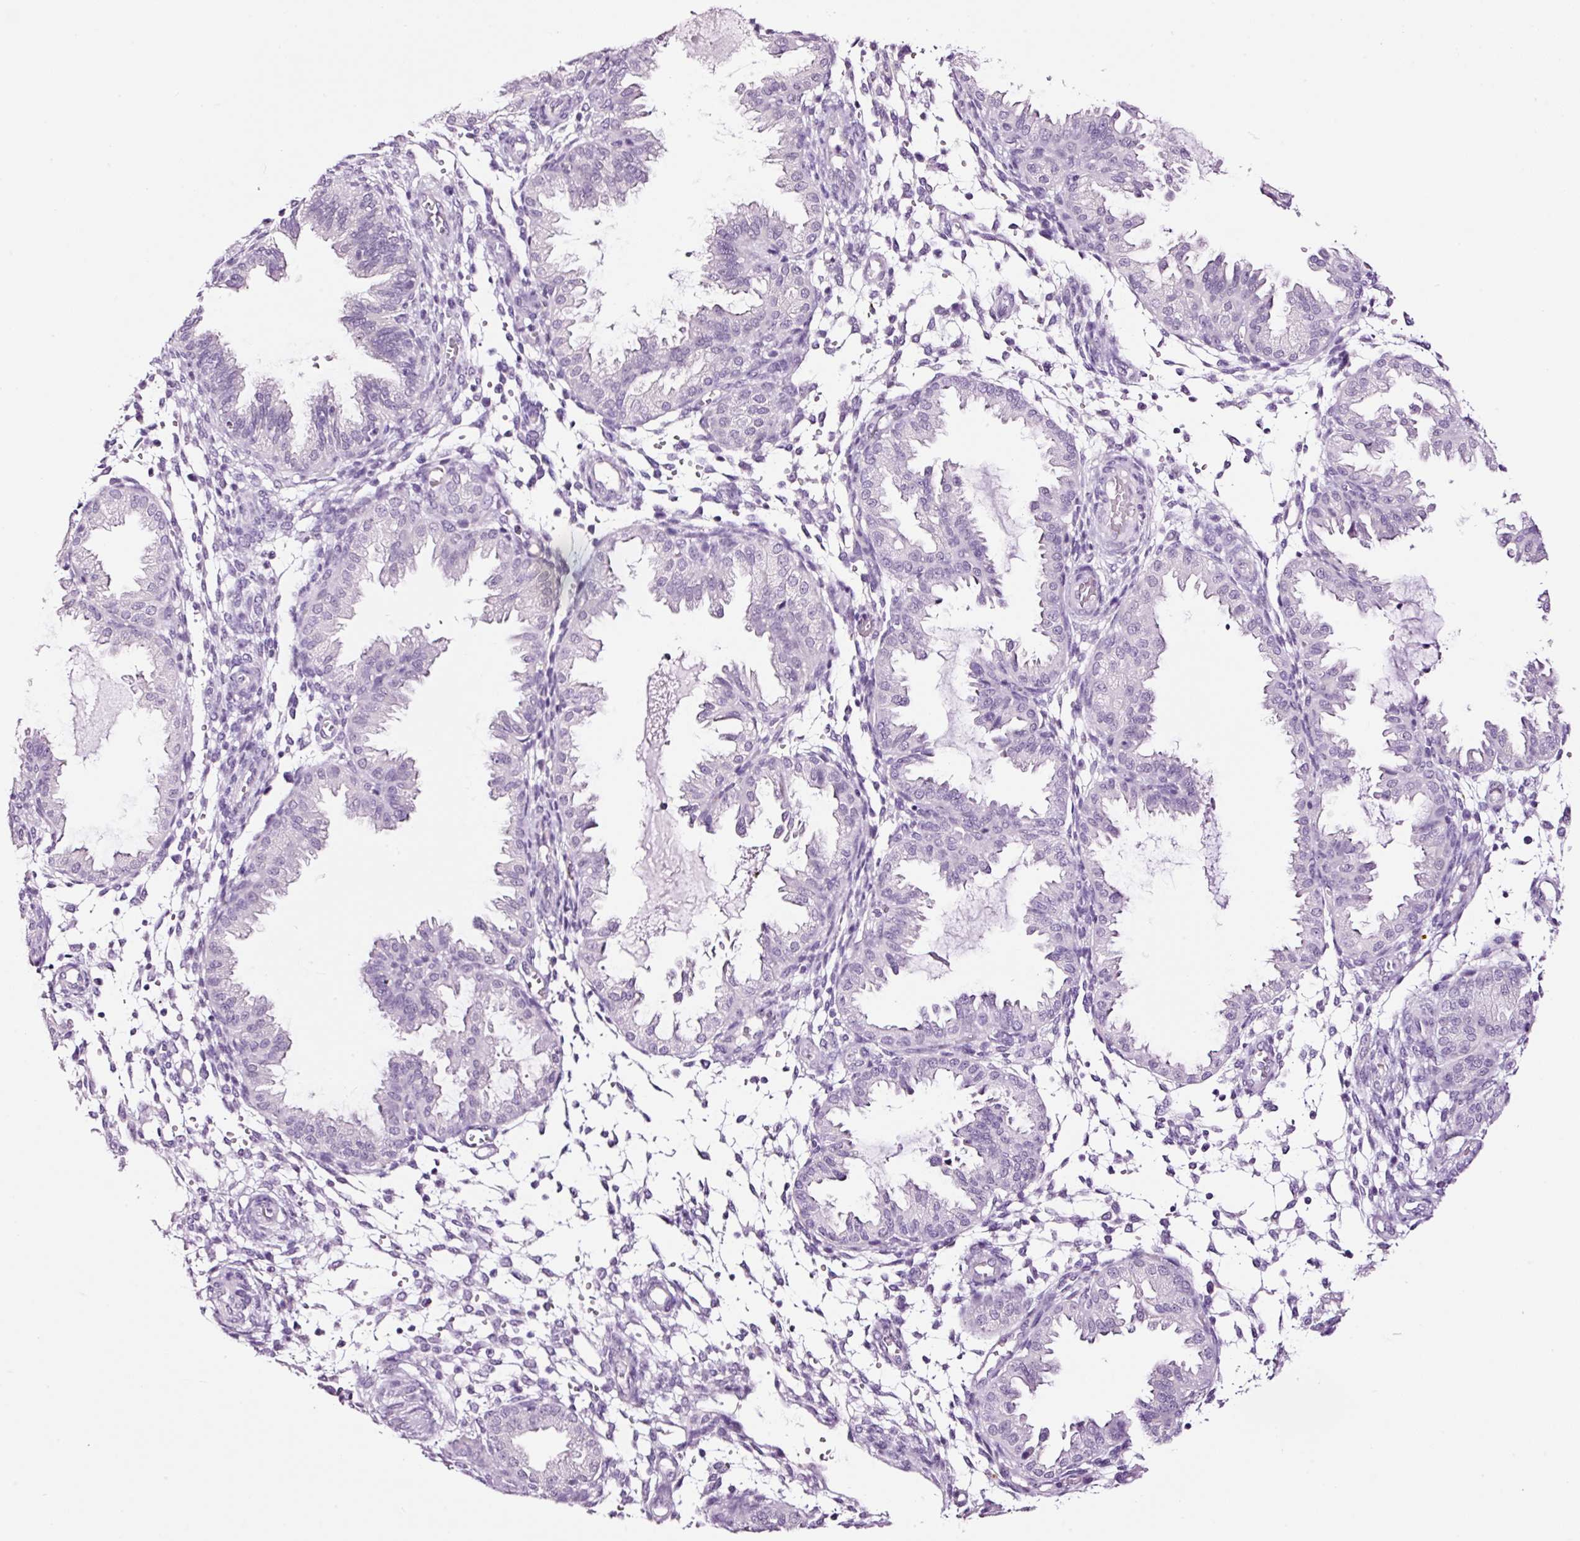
{"staining": {"intensity": "negative", "quantity": "none", "location": "none"}, "tissue": "endometrium", "cell_type": "Cells in endometrial stroma", "image_type": "normal", "snomed": [{"axis": "morphology", "description": "Normal tissue, NOS"}, {"axis": "topography", "description": "Endometrium"}], "caption": "DAB immunohistochemical staining of benign endometrium demonstrates no significant expression in cells in endometrial stroma.", "gene": "RTF2", "patient": {"sex": "female", "age": 33}}